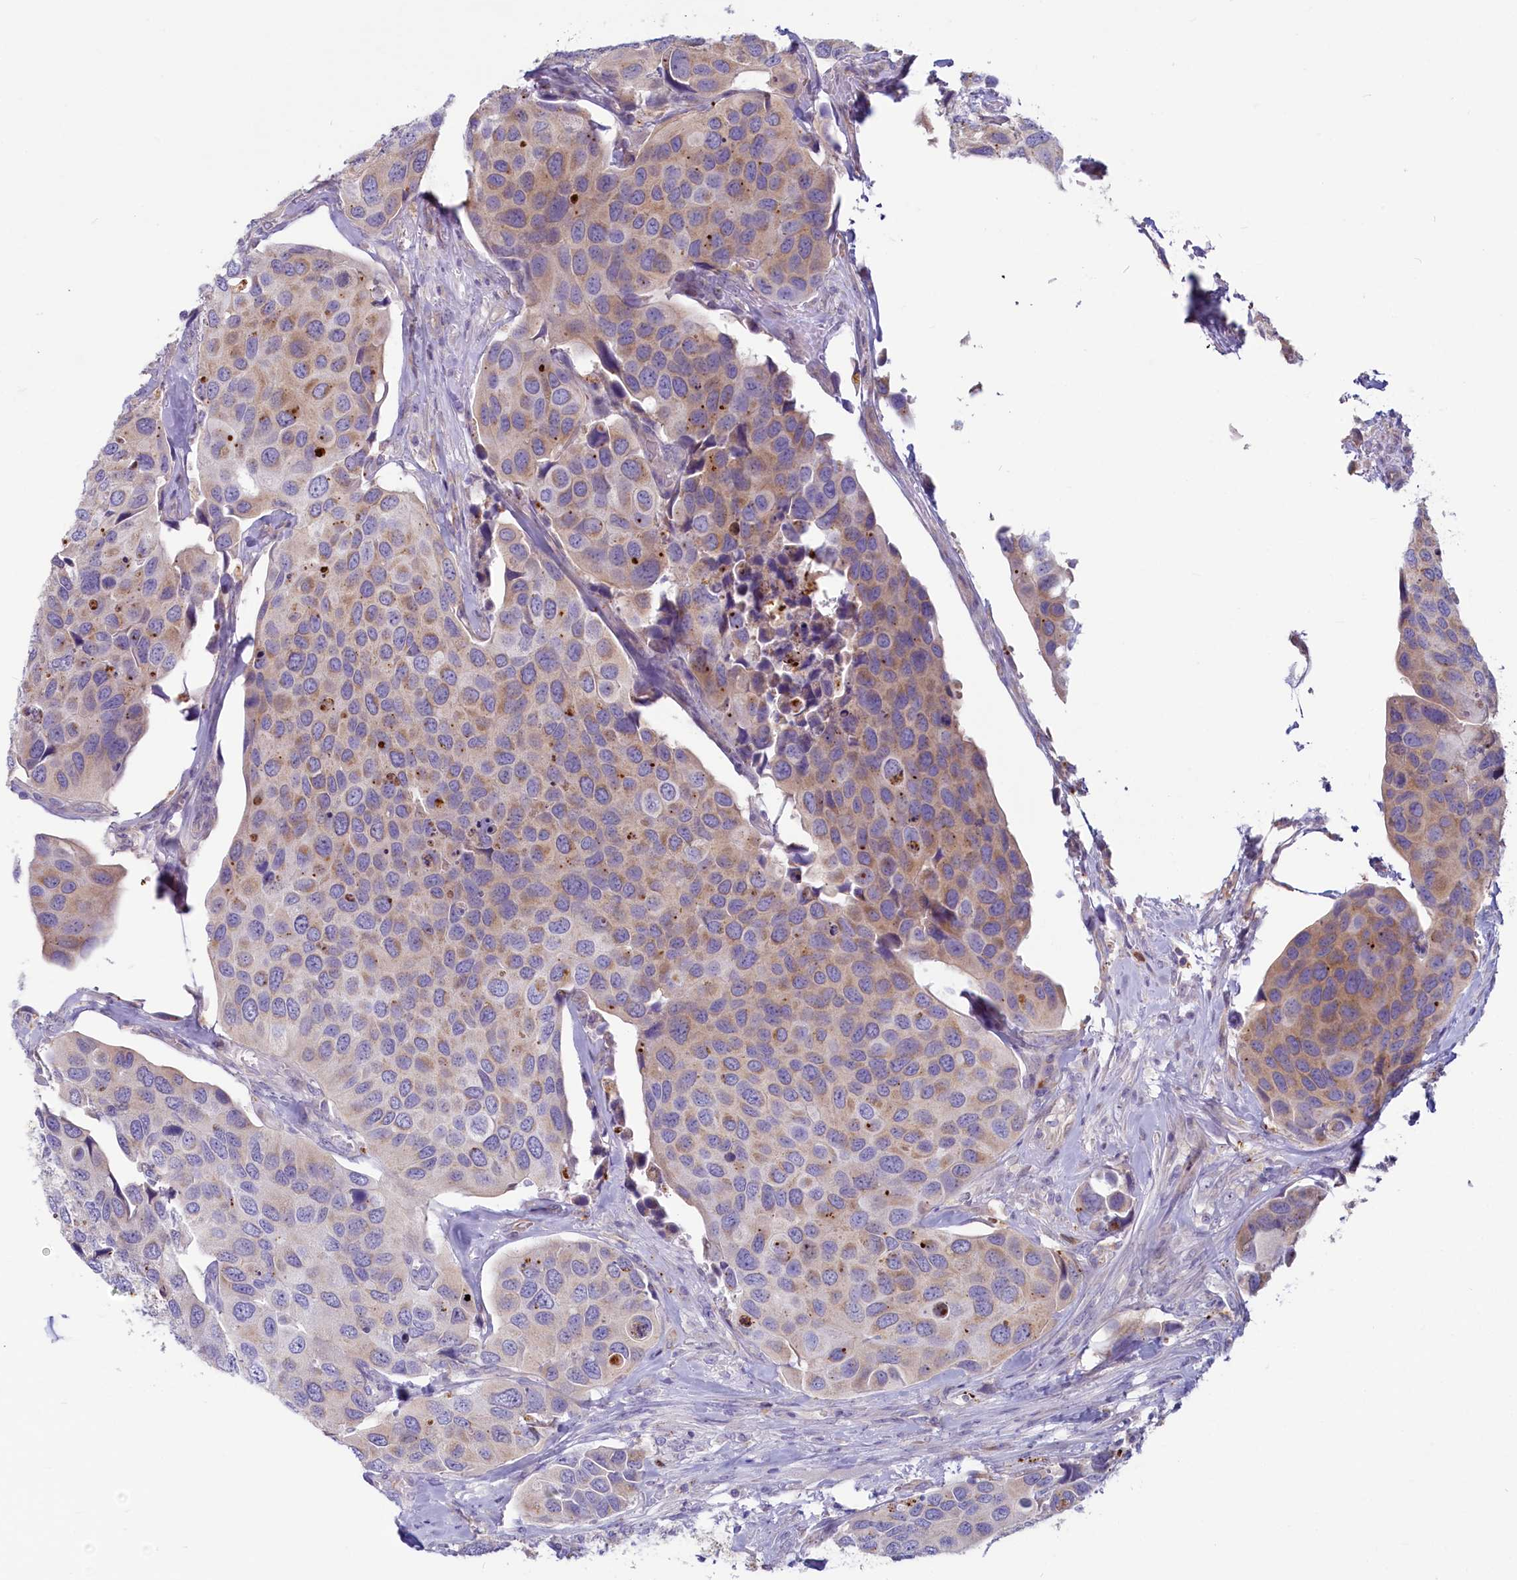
{"staining": {"intensity": "moderate", "quantity": "<25%", "location": "cytoplasmic/membranous"}, "tissue": "urothelial cancer", "cell_type": "Tumor cells", "image_type": "cancer", "snomed": [{"axis": "morphology", "description": "Urothelial carcinoma, High grade"}, {"axis": "topography", "description": "Urinary bladder"}], "caption": "This is an image of immunohistochemistry (IHC) staining of urothelial cancer, which shows moderate positivity in the cytoplasmic/membranous of tumor cells.", "gene": "LMOD3", "patient": {"sex": "male", "age": 74}}